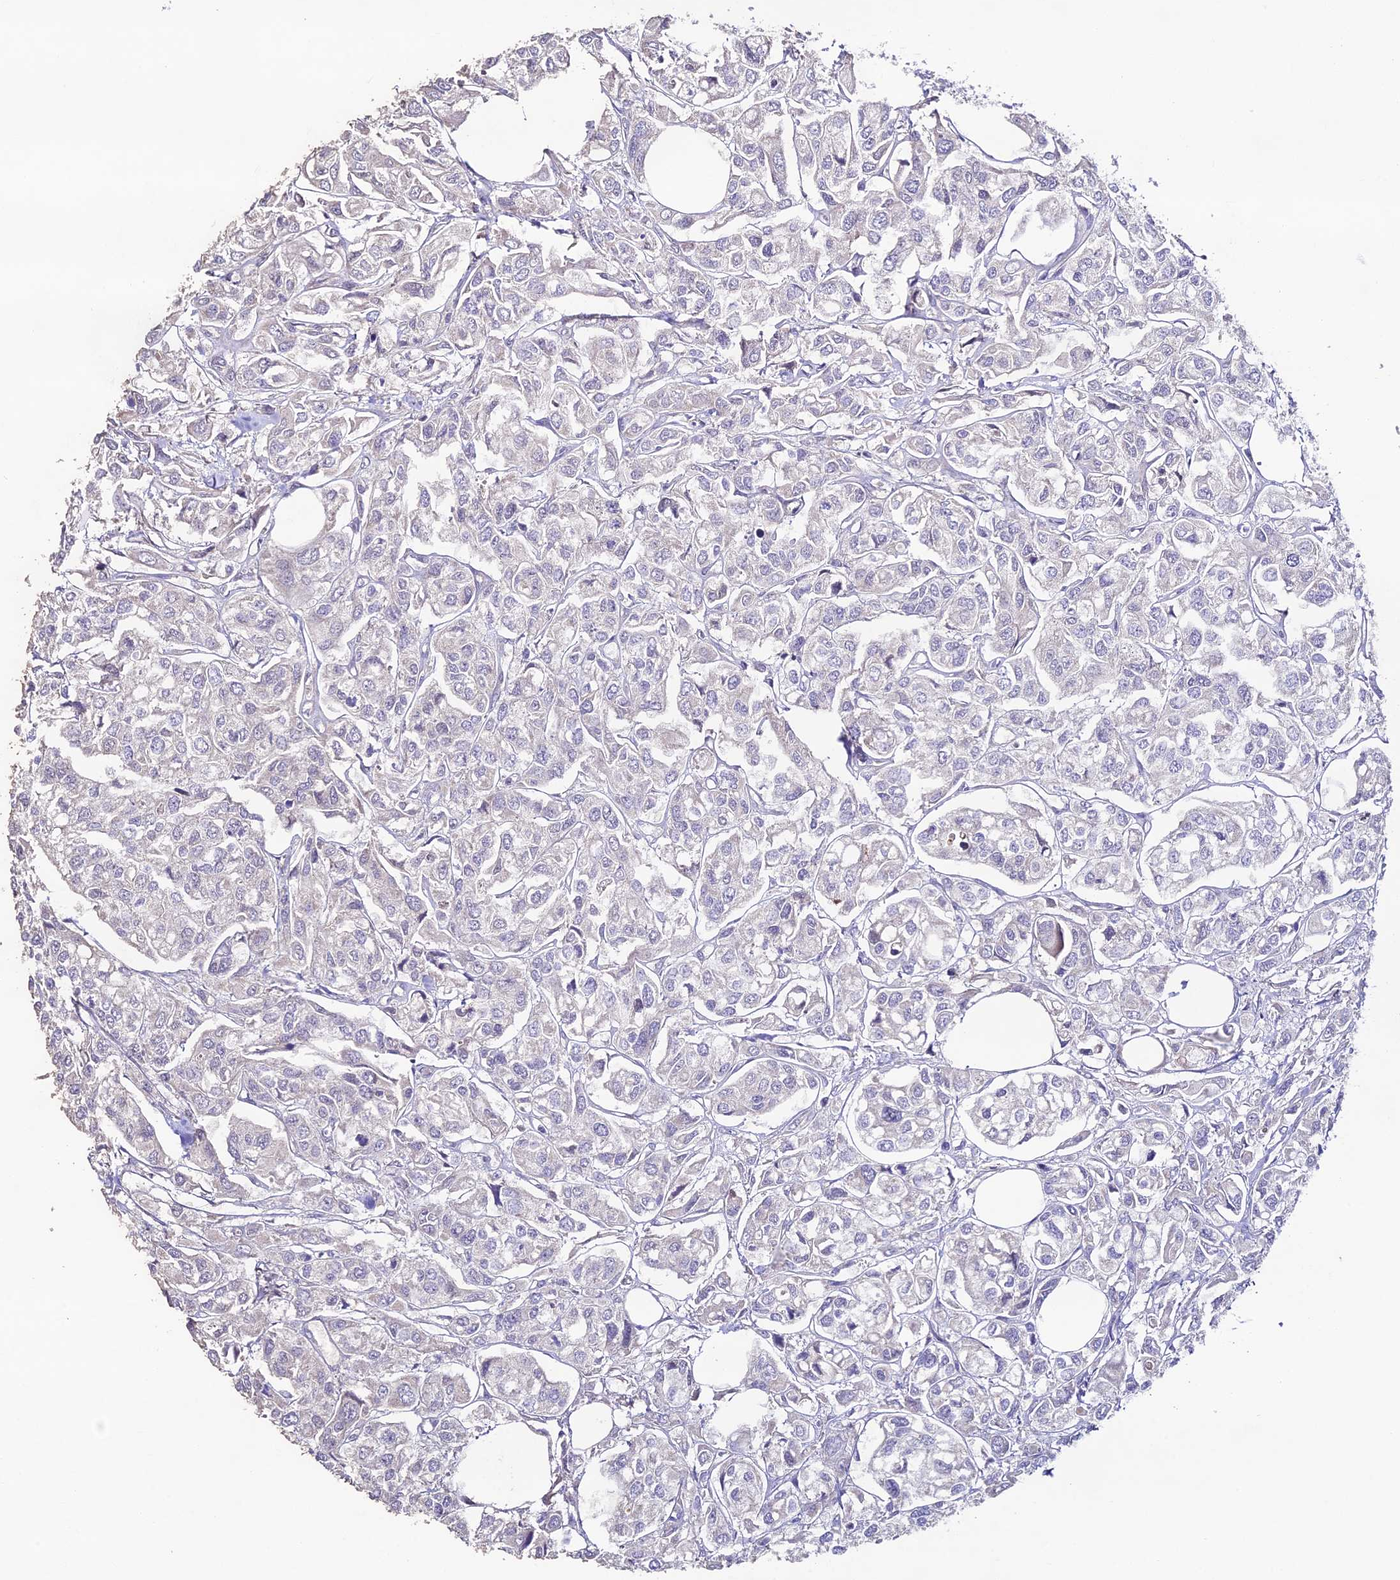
{"staining": {"intensity": "negative", "quantity": "none", "location": "none"}, "tissue": "urothelial cancer", "cell_type": "Tumor cells", "image_type": "cancer", "snomed": [{"axis": "morphology", "description": "Urothelial carcinoma, High grade"}, {"axis": "topography", "description": "Urinary bladder"}], "caption": "DAB immunohistochemical staining of urothelial cancer displays no significant positivity in tumor cells.", "gene": "TRIM40", "patient": {"sex": "male", "age": 67}}